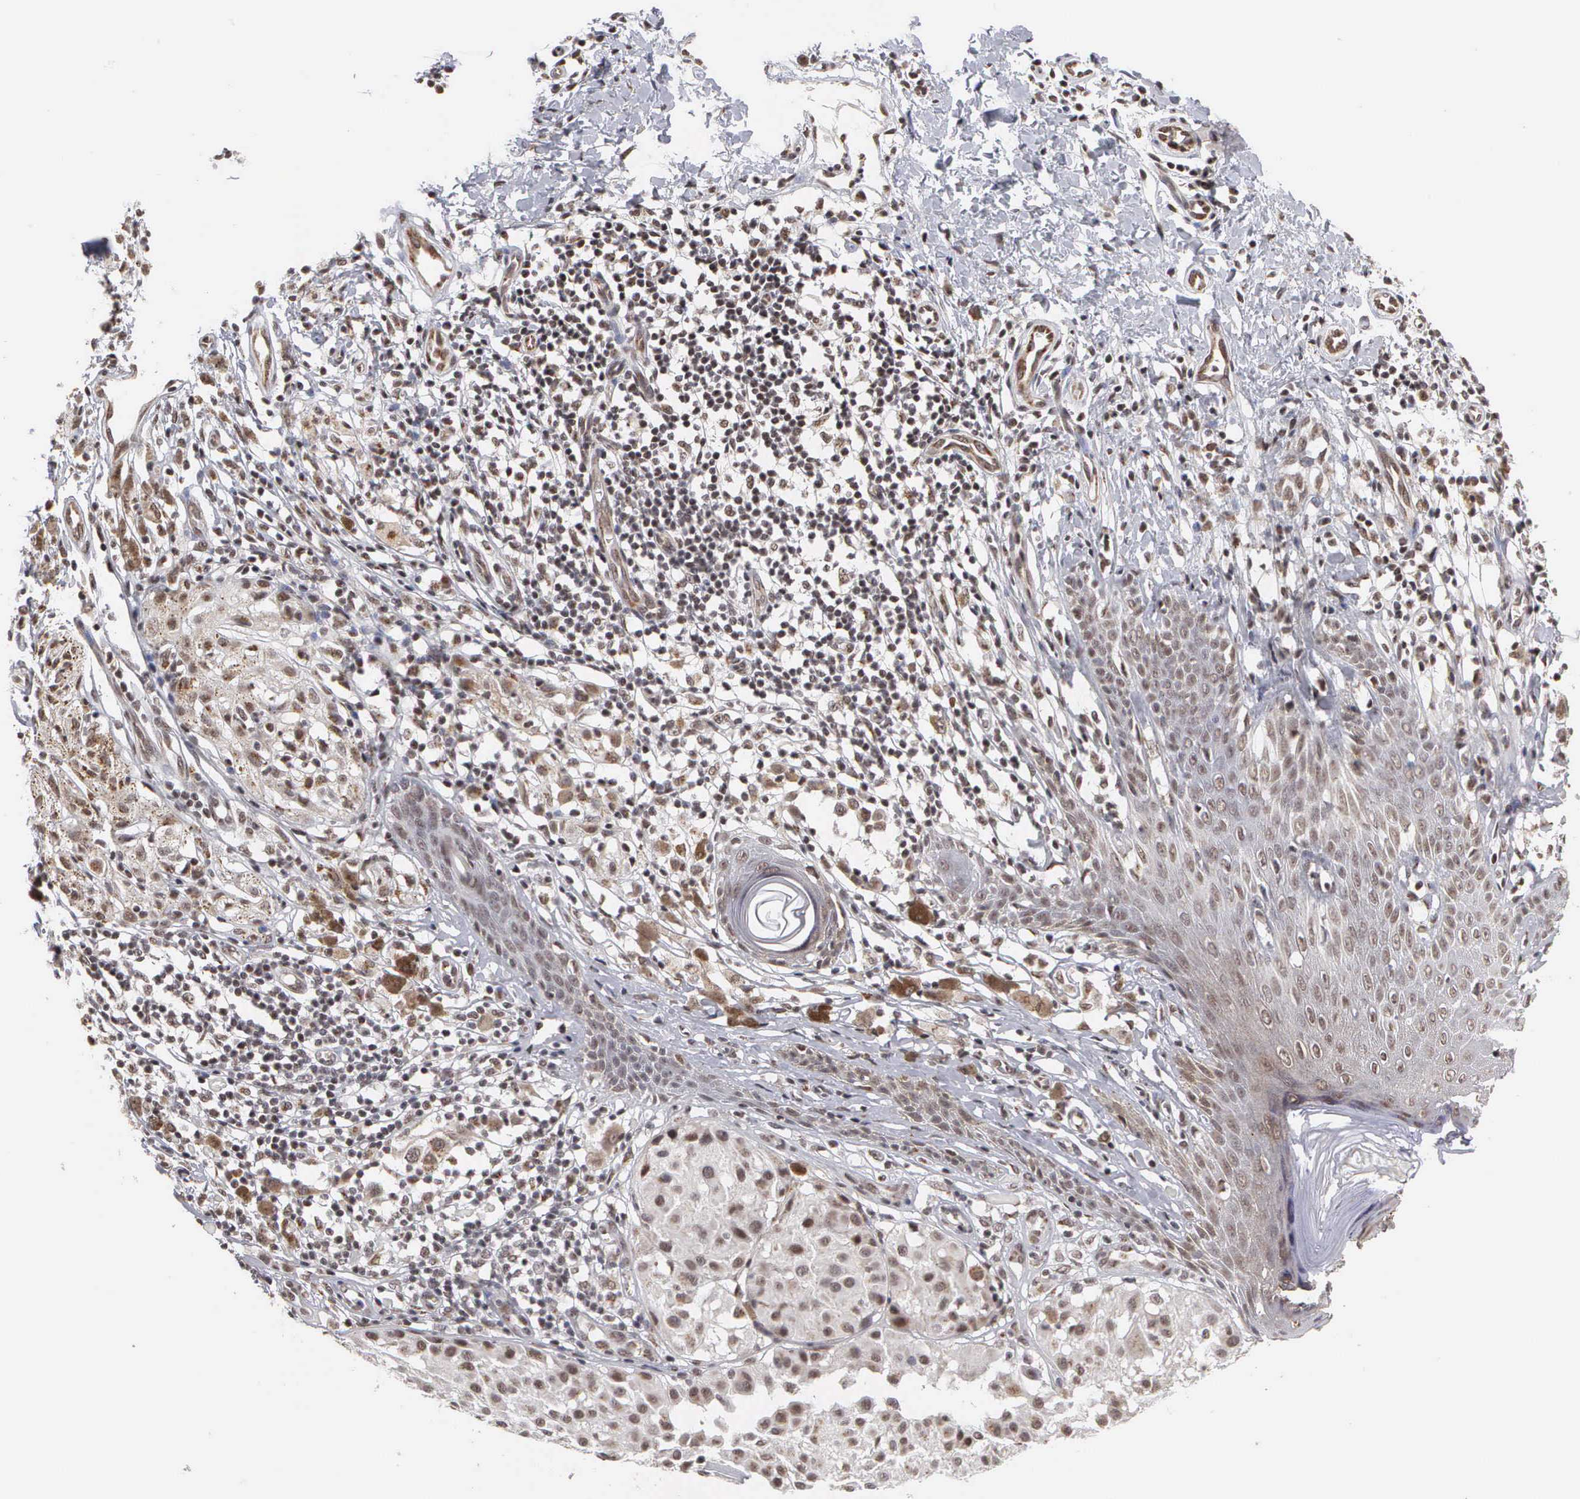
{"staining": {"intensity": "moderate", "quantity": ">75%", "location": "cytoplasmic/membranous,nuclear"}, "tissue": "melanoma", "cell_type": "Tumor cells", "image_type": "cancer", "snomed": [{"axis": "morphology", "description": "Malignant melanoma, NOS"}, {"axis": "topography", "description": "Skin"}], "caption": "Immunohistochemistry (IHC) (DAB) staining of melanoma reveals moderate cytoplasmic/membranous and nuclear protein staining in about >75% of tumor cells.", "gene": "GTF2A1", "patient": {"sex": "male", "age": 36}}